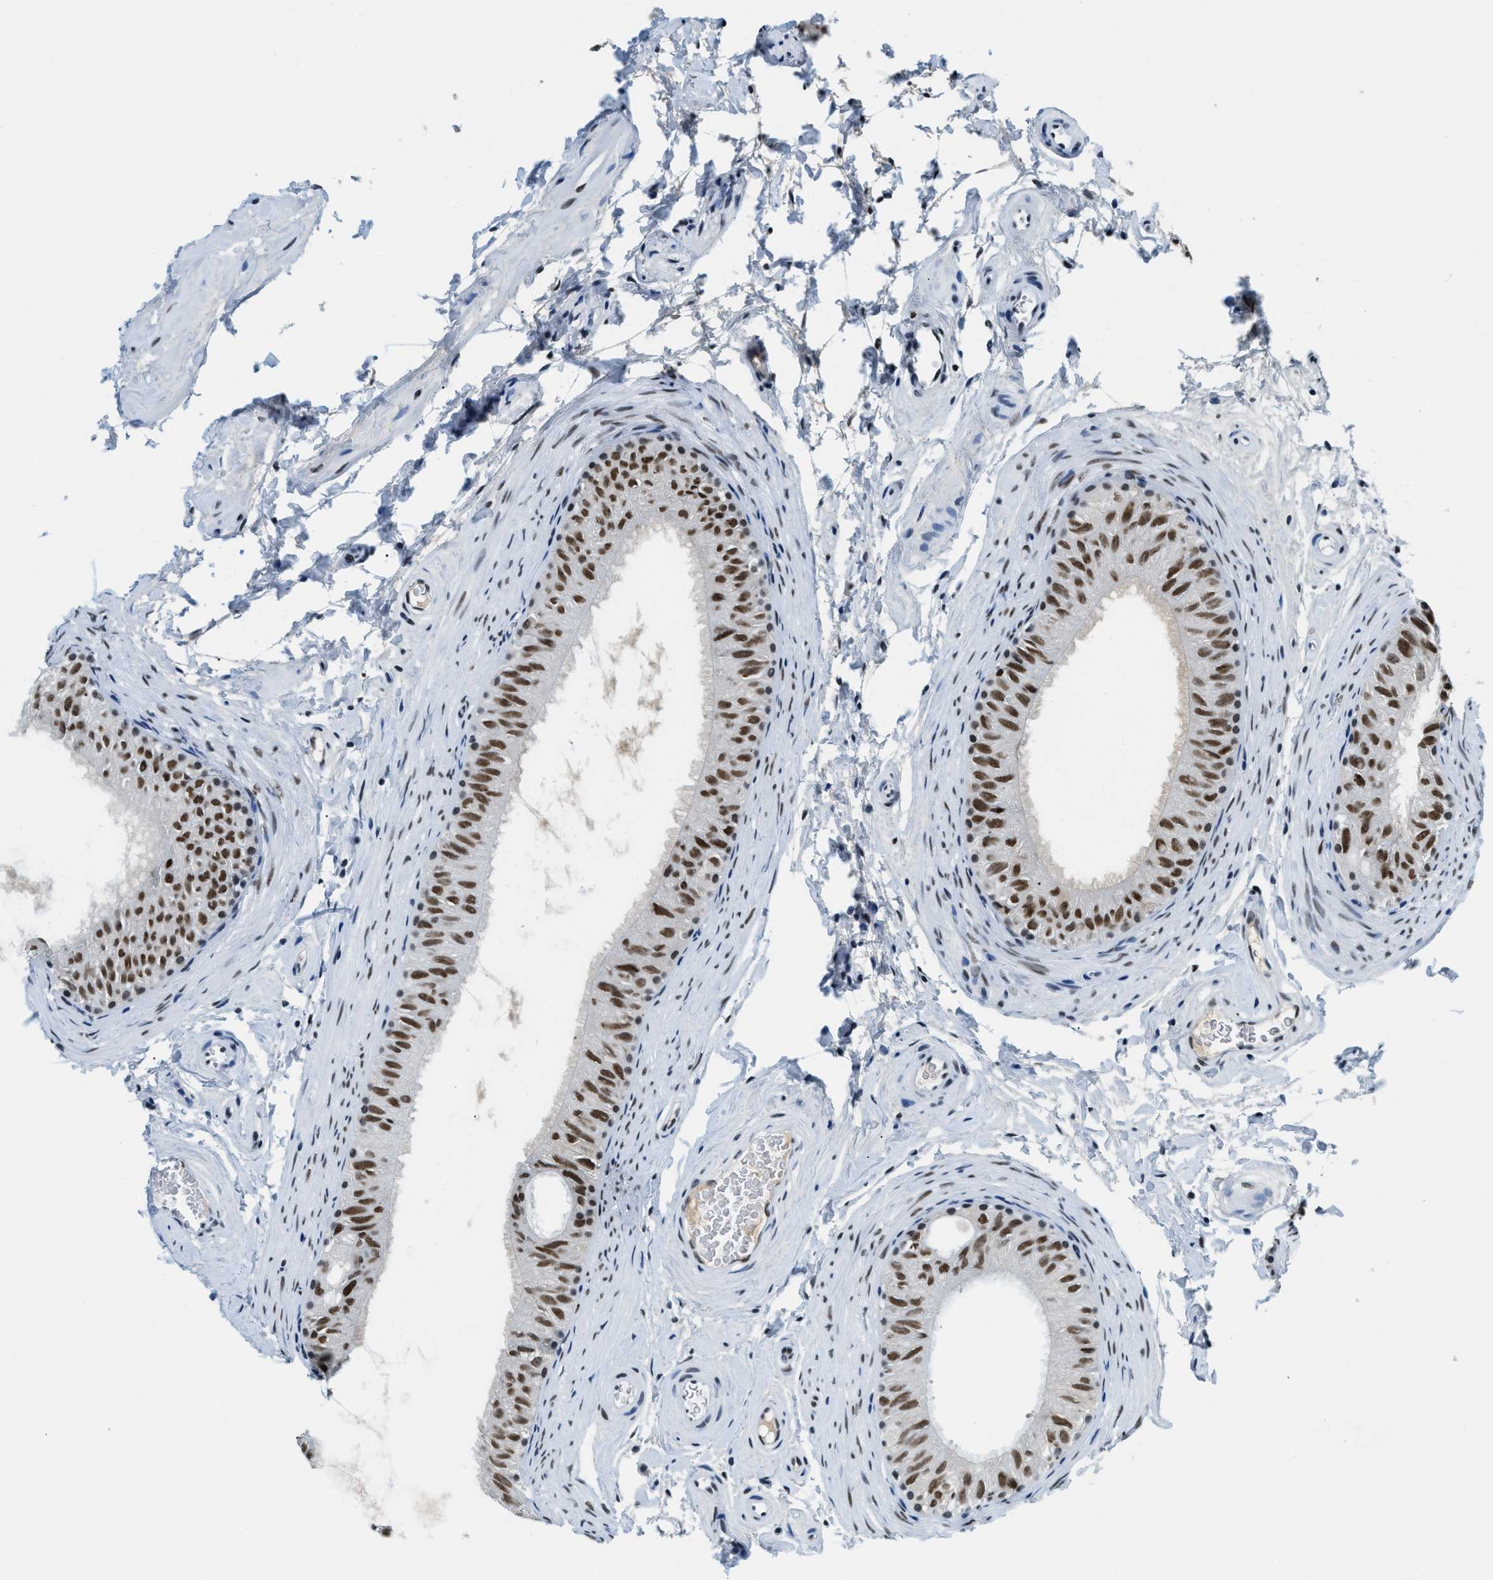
{"staining": {"intensity": "strong", "quantity": ">75%", "location": "nuclear"}, "tissue": "epididymis", "cell_type": "Glandular cells", "image_type": "normal", "snomed": [{"axis": "morphology", "description": "Normal tissue, NOS"}, {"axis": "topography", "description": "Epididymis"}], "caption": "Approximately >75% of glandular cells in benign human epididymis show strong nuclear protein staining as visualized by brown immunohistochemical staining.", "gene": "TOP1", "patient": {"sex": "male", "age": 34}}